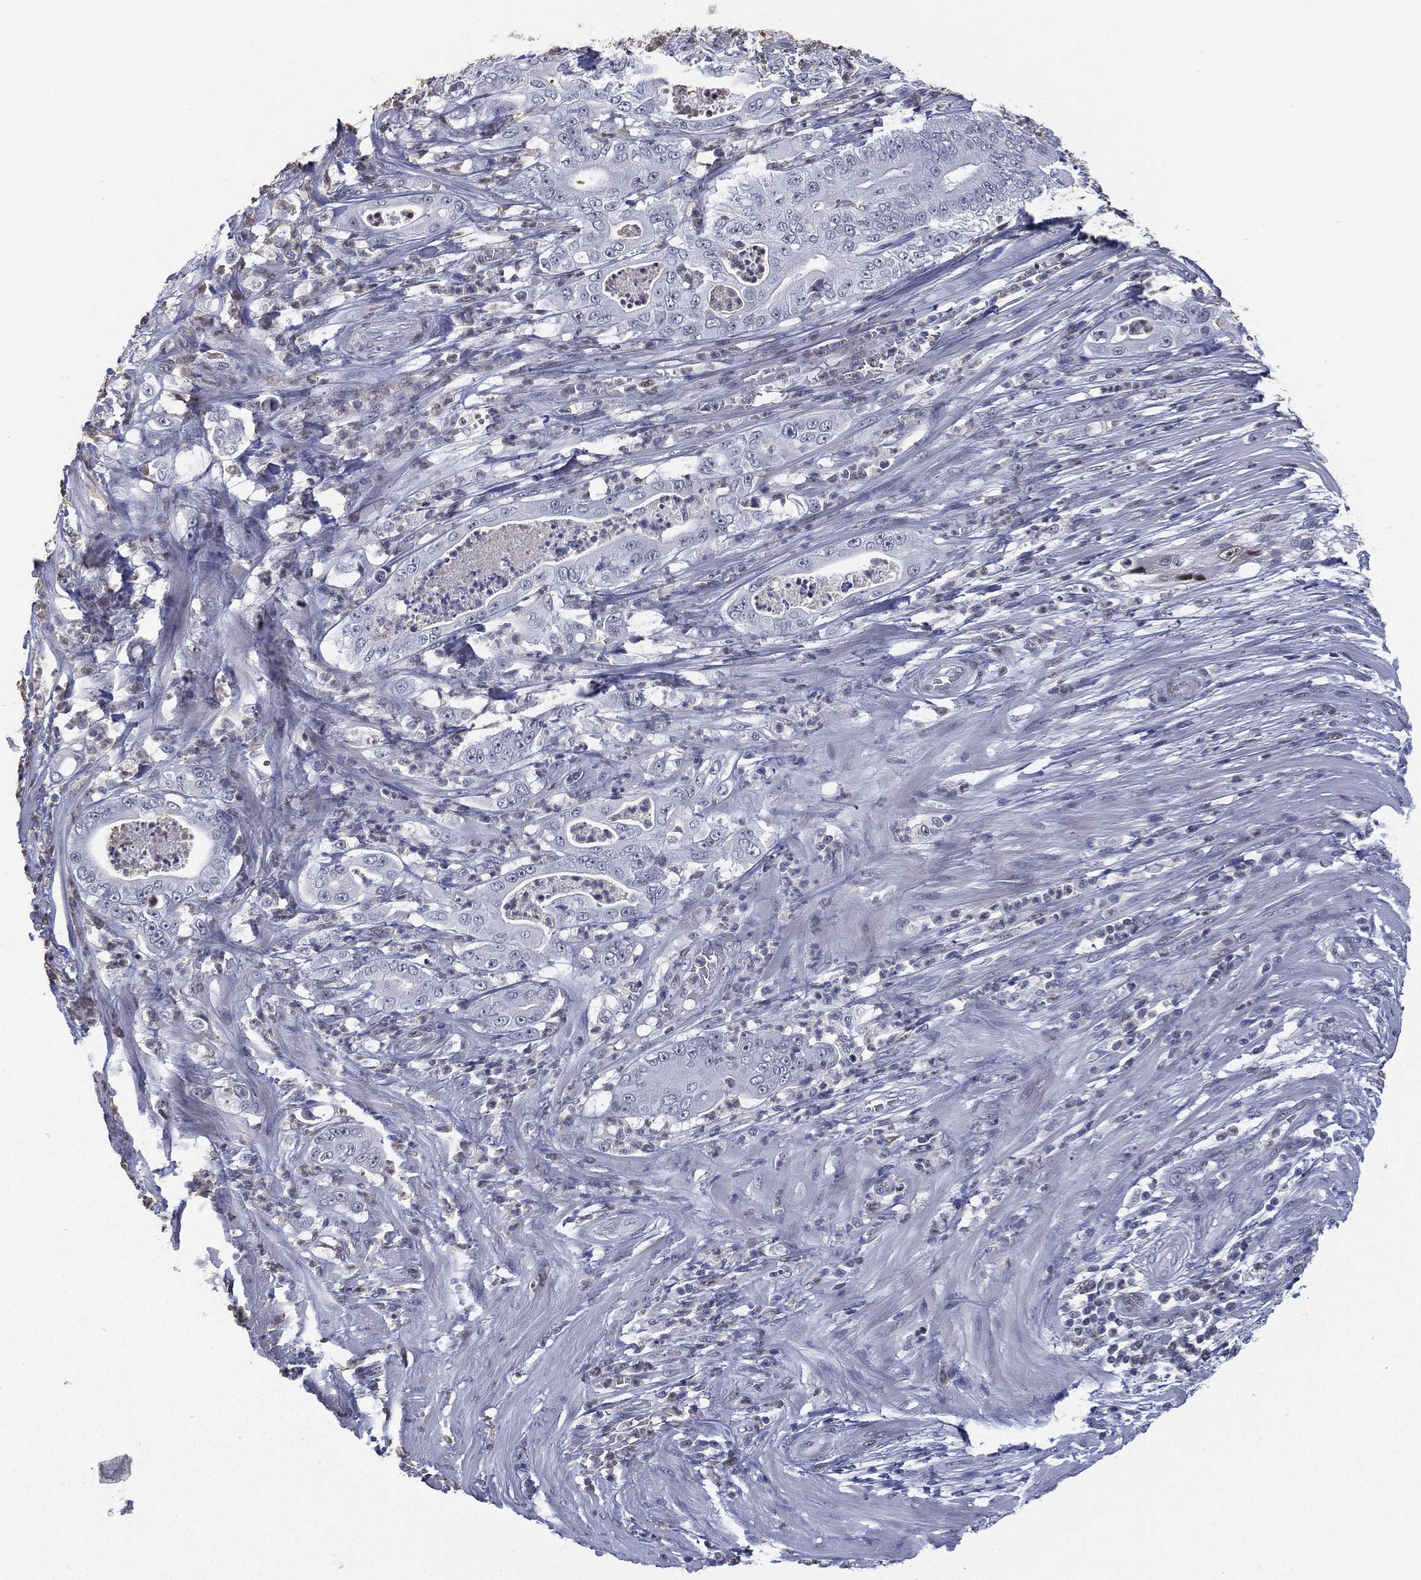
{"staining": {"intensity": "negative", "quantity": "none", "location": "none"}, "tissue": "pancreatic cancer", "cell_type": "Tumor cells", "image_type": "cancer", "snomed": [{"axis": "morphology", "description": "Adenocarcinoma, NOS"}, {"axis": "topography", "description": "Pancreas"}], "caption": "The image shows no staining of tumor cells in pancreatic cancer.", "gene": "ZNF711", "patient": {"sex": "male", "age": 71}}